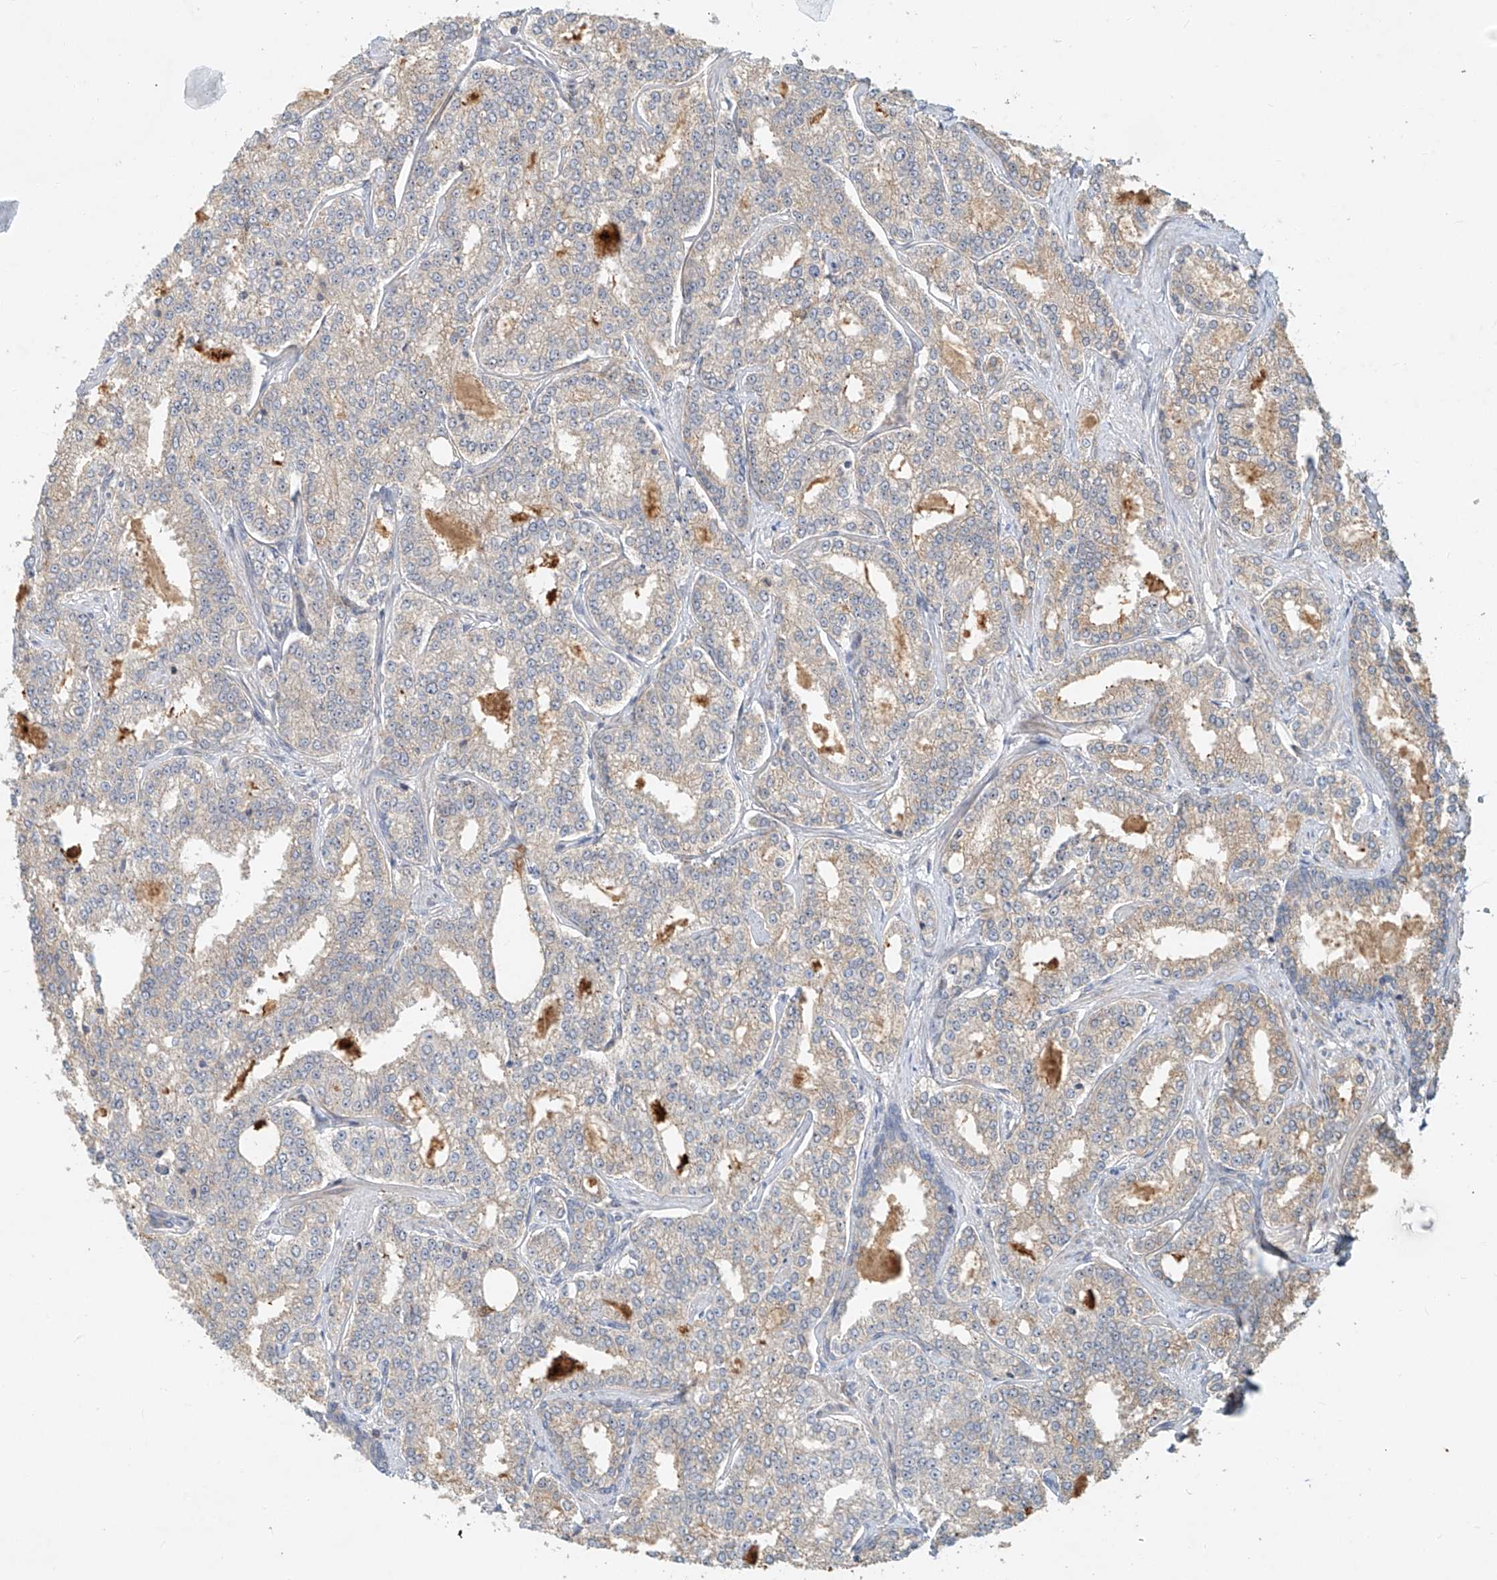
{"staining": {"intensity": "weak", "quantity": "<25%", "location": "cytoplasmic/membranous"}, "tissue": "prostate cancer", "cell_type": "Tumor cells", "image_type": "cancer", "snomed": [{"axis": "morphology", "description": "Normal tissue, NOS"}, {"axis": "morphology", "description": "Adenocarcinoma, High grade"}, {"axis": "topography", "description": "Prostate"}], "caption": "An immunohistochemistry (IHC) micrograph of prostate cancer is shown. There is no staining in tumor cells of prostate cancer. (DAB immunohistochemistry (IHC), high magnification).", "gene": "TMEM61", "patient": {"sex": "male", "age": 83}}